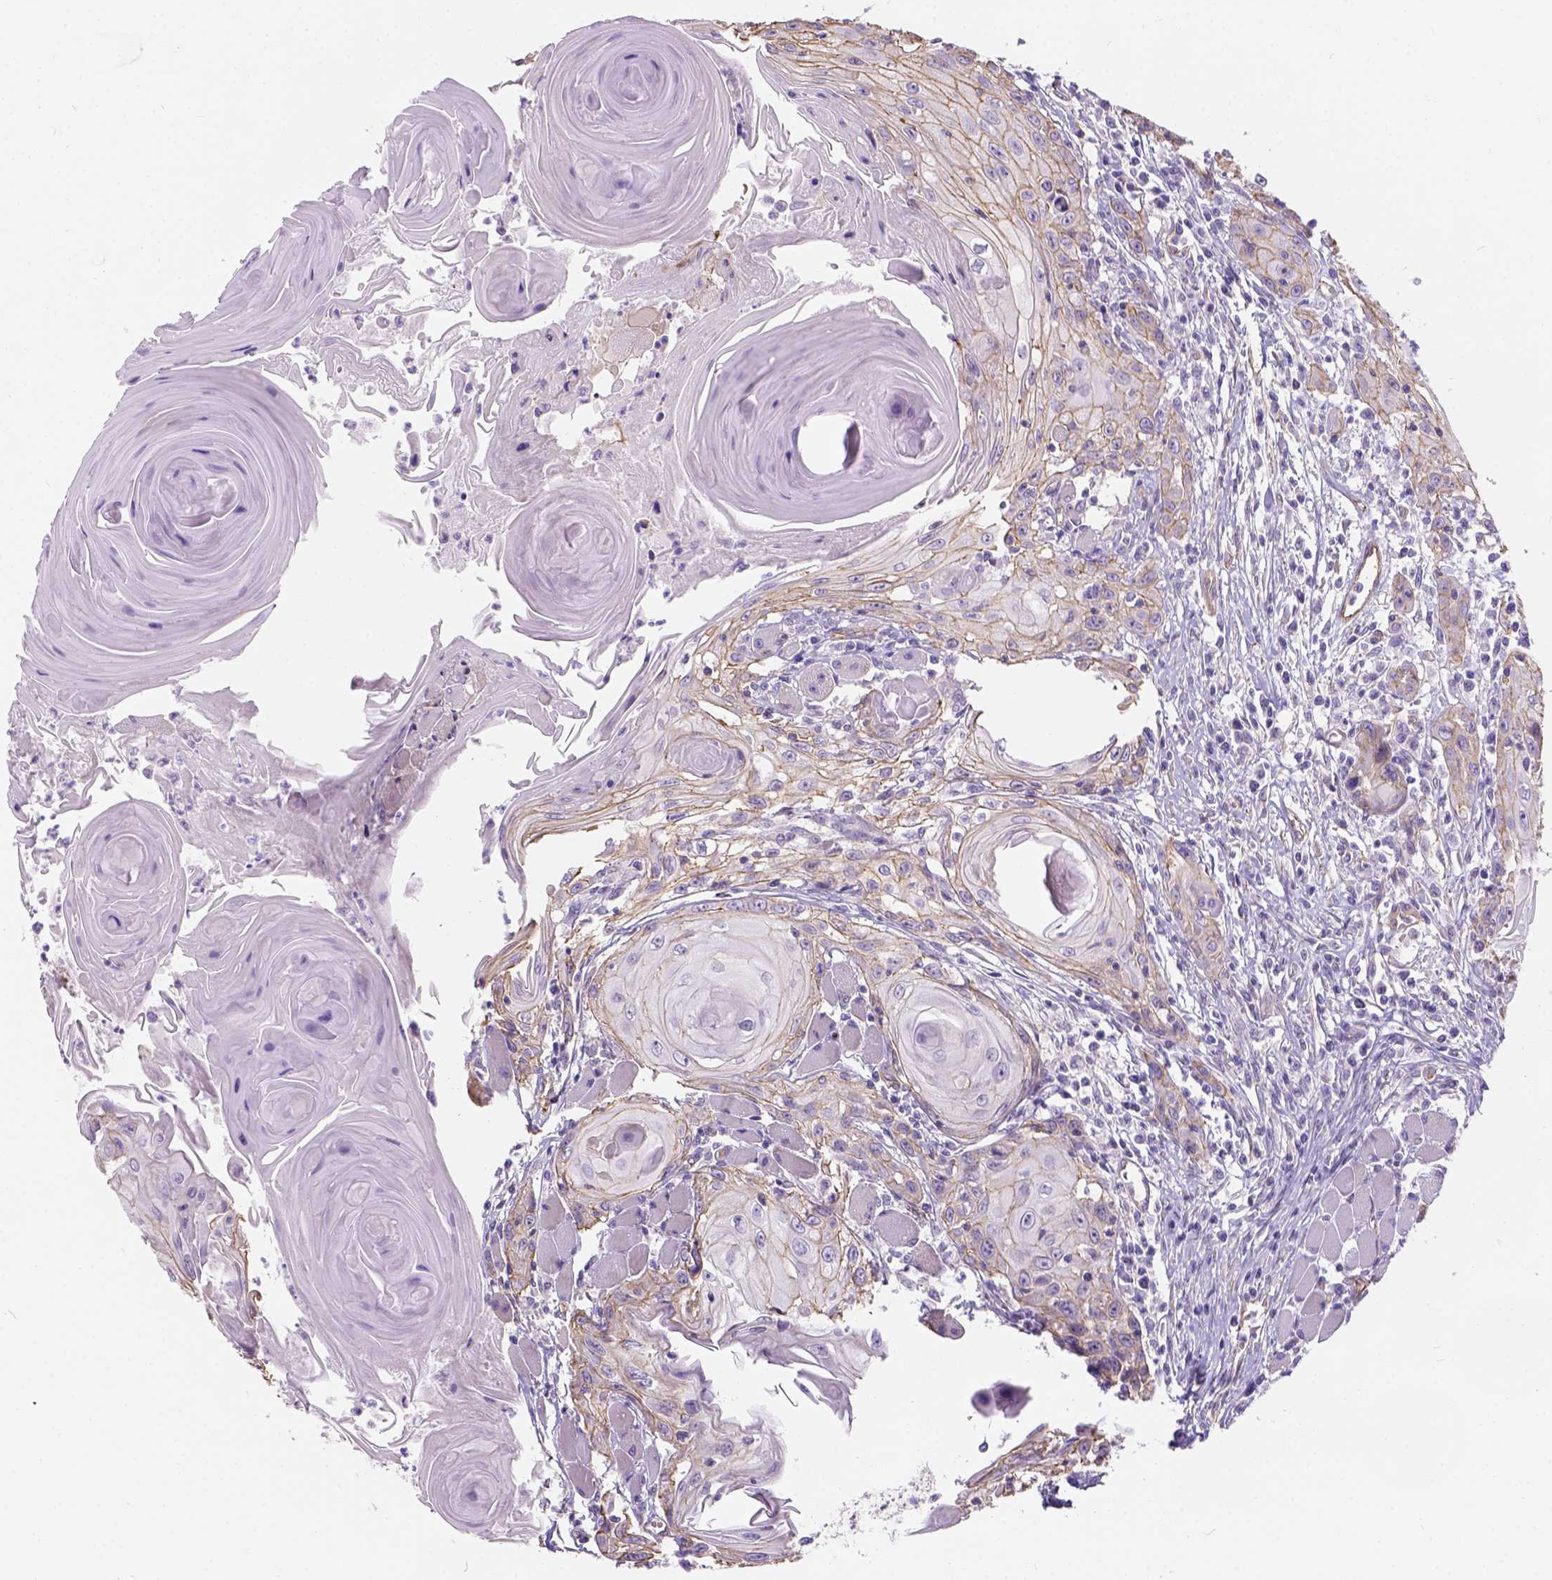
{"staining": {"intensity": "weak", "quantity": "25%-75%", "location": "cytoplasmic/membranous"}, "tissue": "head and neck cancer", "cell_type": "Tumor cells", "image_type": "cancer", "snomed": [{"axis": "morphology", "description": "Squamous cell carcinoma, NOS"}, {"axis": "topography", "description": "Head-Neck"}], "caption": "IHC histopathology image of neoplastic tissue: human head and neck cancer (squamous cell carcinoma) stained using immunohistochemistry (IHC) exhibits low levels of weak protein expression localized specifically in the cytoplasmic/membranous of tumor cells, appearing as a cytoplasmic/membranous brown color.", "gene": "PHF7", "patient": {"sex": "female", "age": 80}}